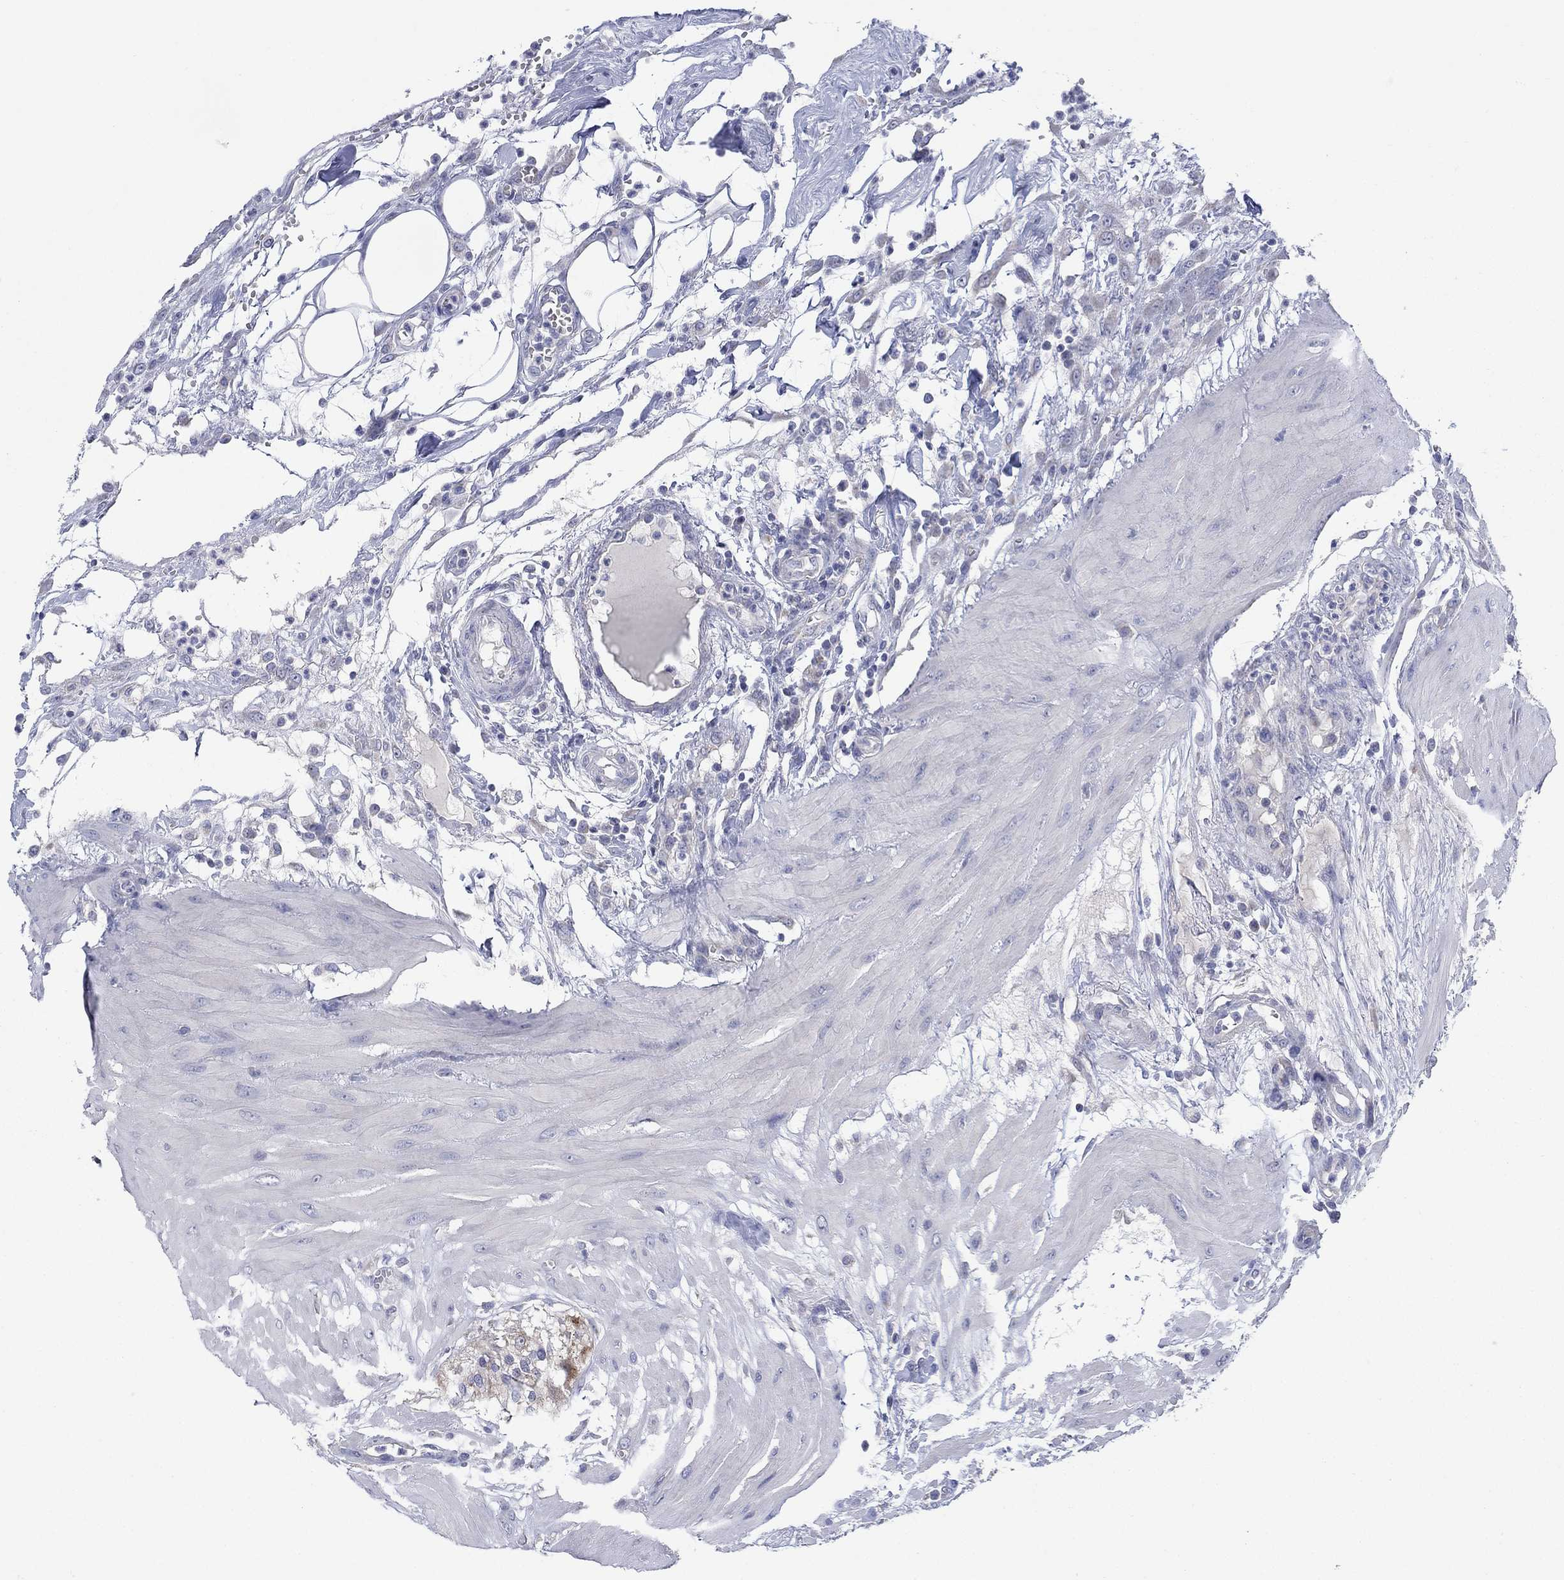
{"staining": {"intensity": "negative", "quantity": "none", "location": "none"}, "tissue": "colon", "cell_type": "Endothelial cells", "image_type": "normal", "snomed": [{"axis": "morphology", "description": "Normal tissue, NOS"}, {"axis": "morphology", "description": "Adenocarcinoma, NOS"}, {"axis": "topography", "description": "Colon"}], "caption": "Endothelial cells show no significant positivity in benign colon. (DAB immunohistochemistry visualized using brightfield microscopy, high magnification).", "gene": "CLVS1", "patient": {"sex": "male", "age": 65}}